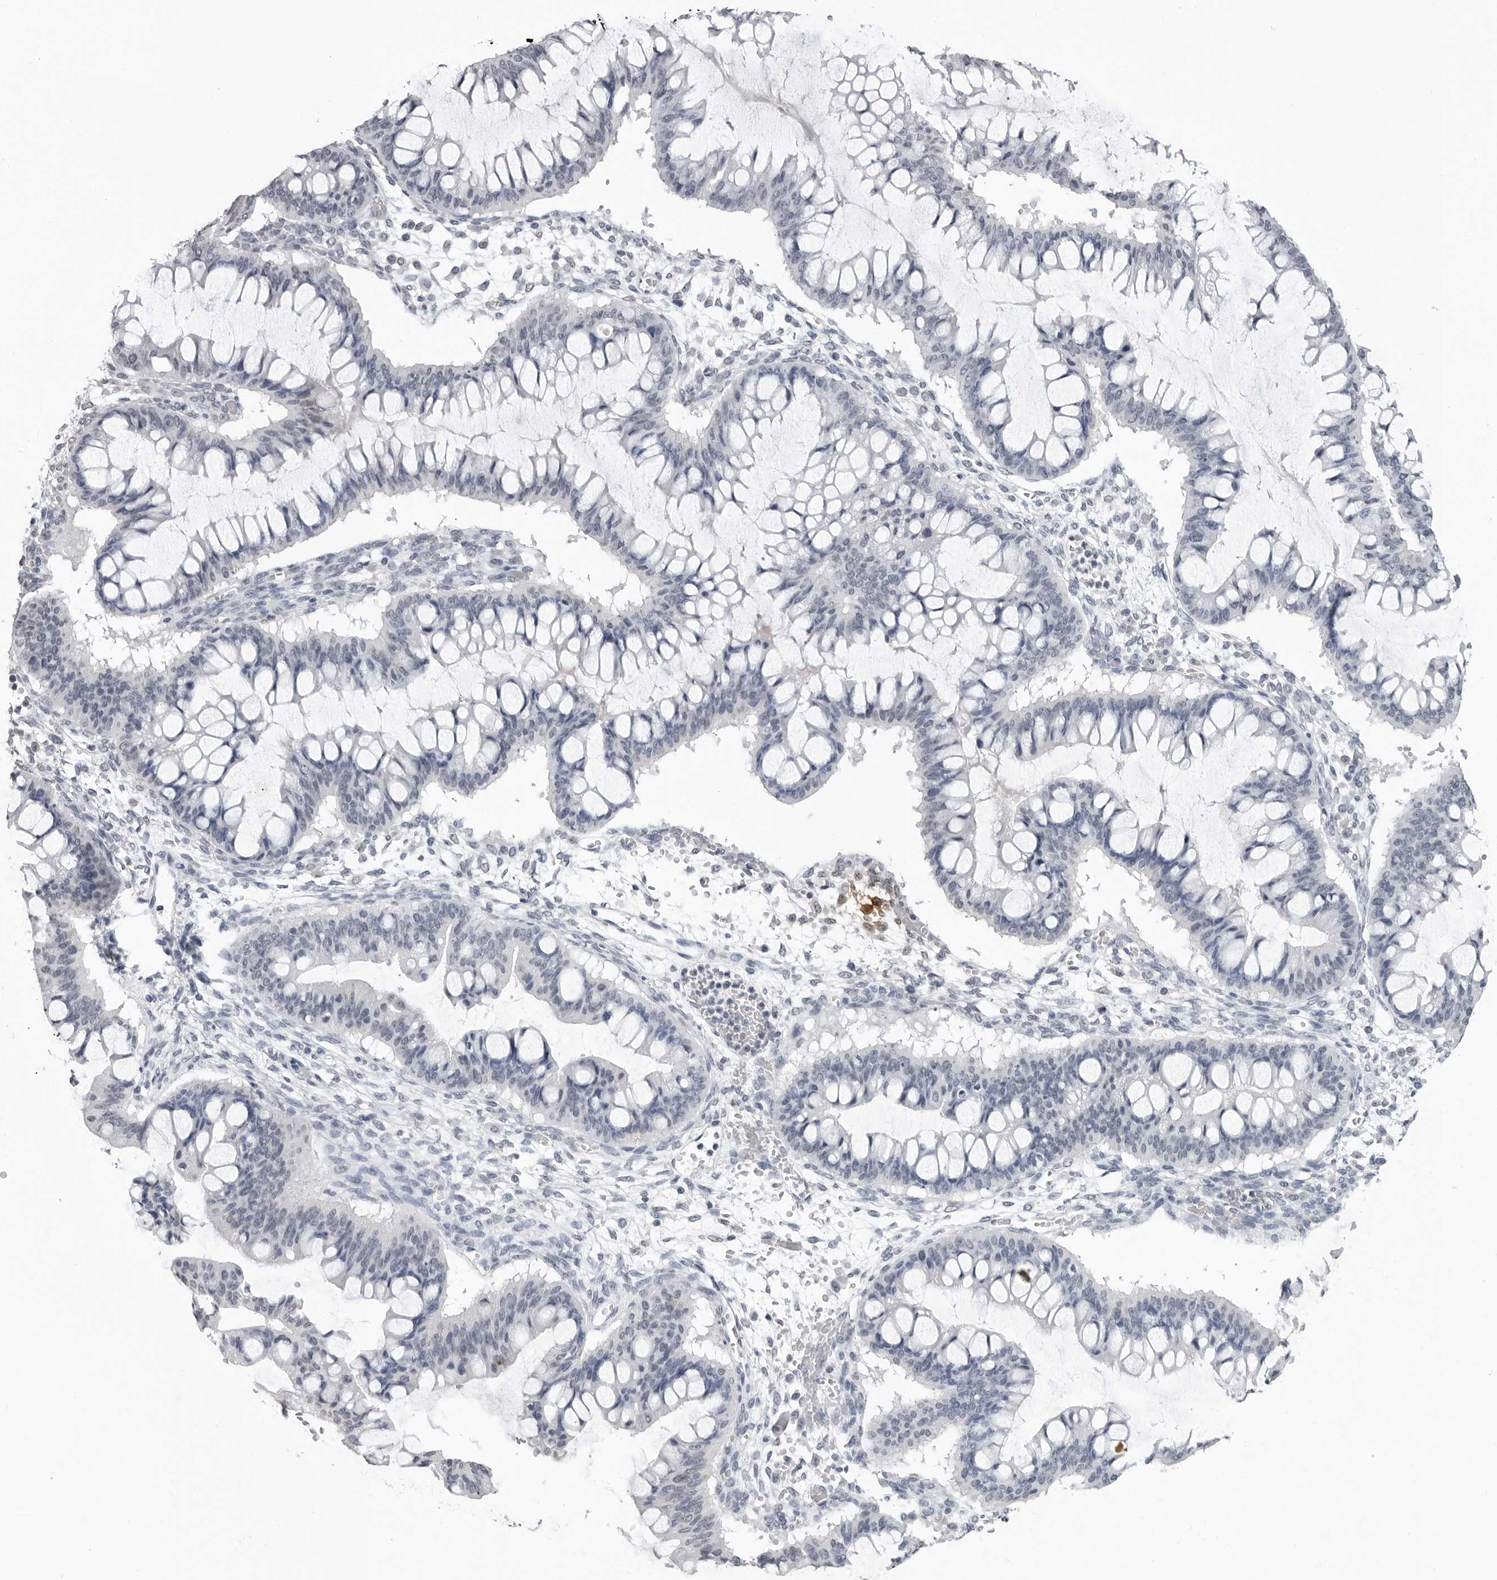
{"staining": {"intensity": "negative", "quantity": "none", "location": "none"}, "tissue": "ovarian cancer", "cell_type": "Tumor cells", "image_type": "cancer", "snomed": [{"axis": "morphology", "description": "Cystadenocarcinoma, mucinous, NOS"}, {"axis": "topography", "description": "Ovary"}], "caption": "Immunohistochemical staining of human mucinous cystadenocarcinoma (ovarian) exhibits no significant expression in tumor cells.", "gene": "HEPACAM", "patient": {"sex": "female", "age": 73}}